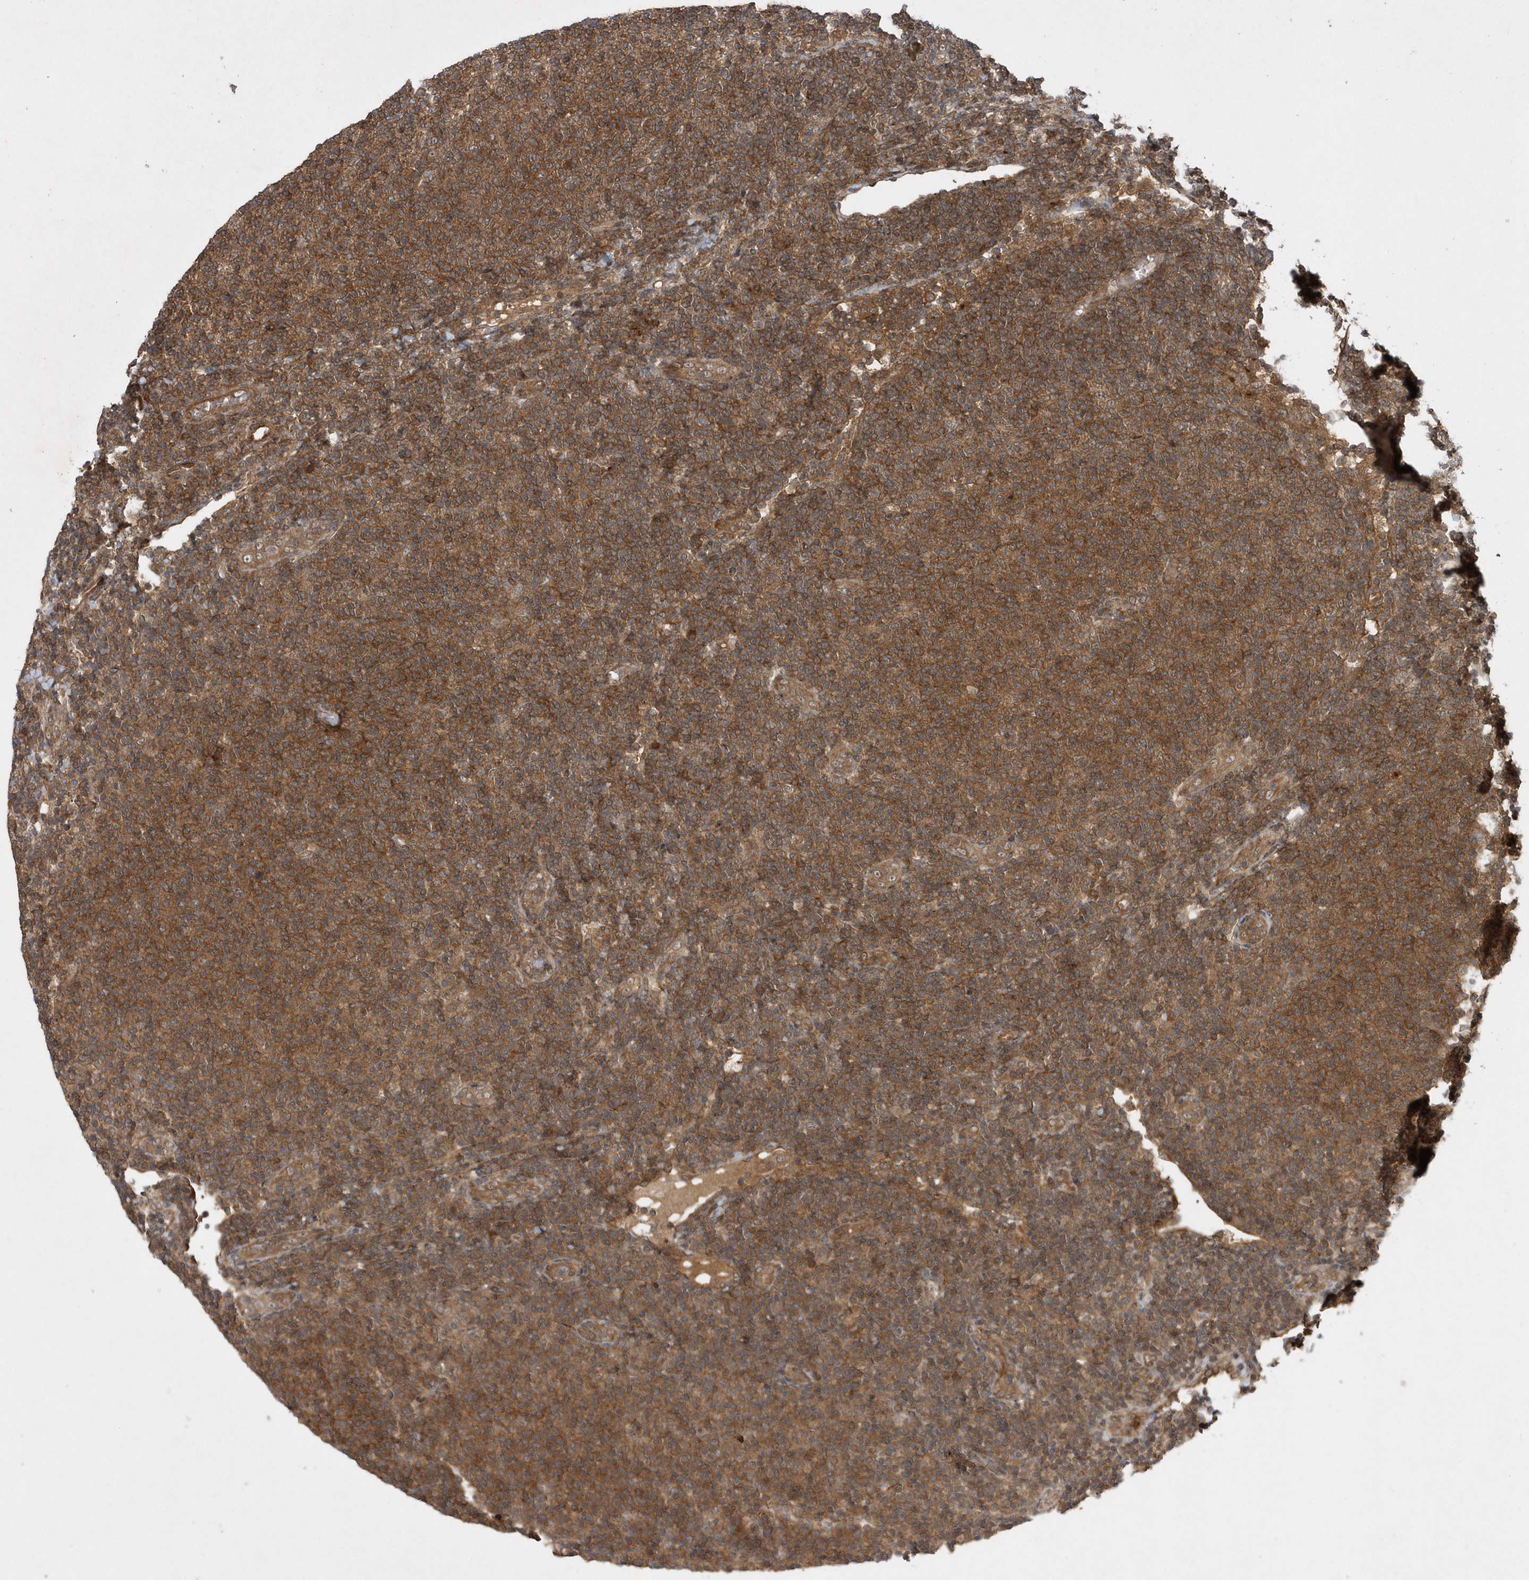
{"staining": {"intensity": "moderate", "quantity": ">75%", "location": "cytoplasmic/membranous"}, "tissue": "lymphoma", "cell_type": "Tumor cells", "image_type": "cancer", "snomed": [{"axis": "morphology", "description": "Malignant lymphoma, non-Hodgkin's type, Low grade"}, {"axis": "topography", "description": "Lymph node"}], "caption": "High-power microscopy captured an immunohistochemistry photomicrograph of lymphoma, revealing moderate cytoplasmic/membranous staining in about >75% of tumor cells.", "gene": "GFM2", "patient": {"sex": "male", "age": 66}}